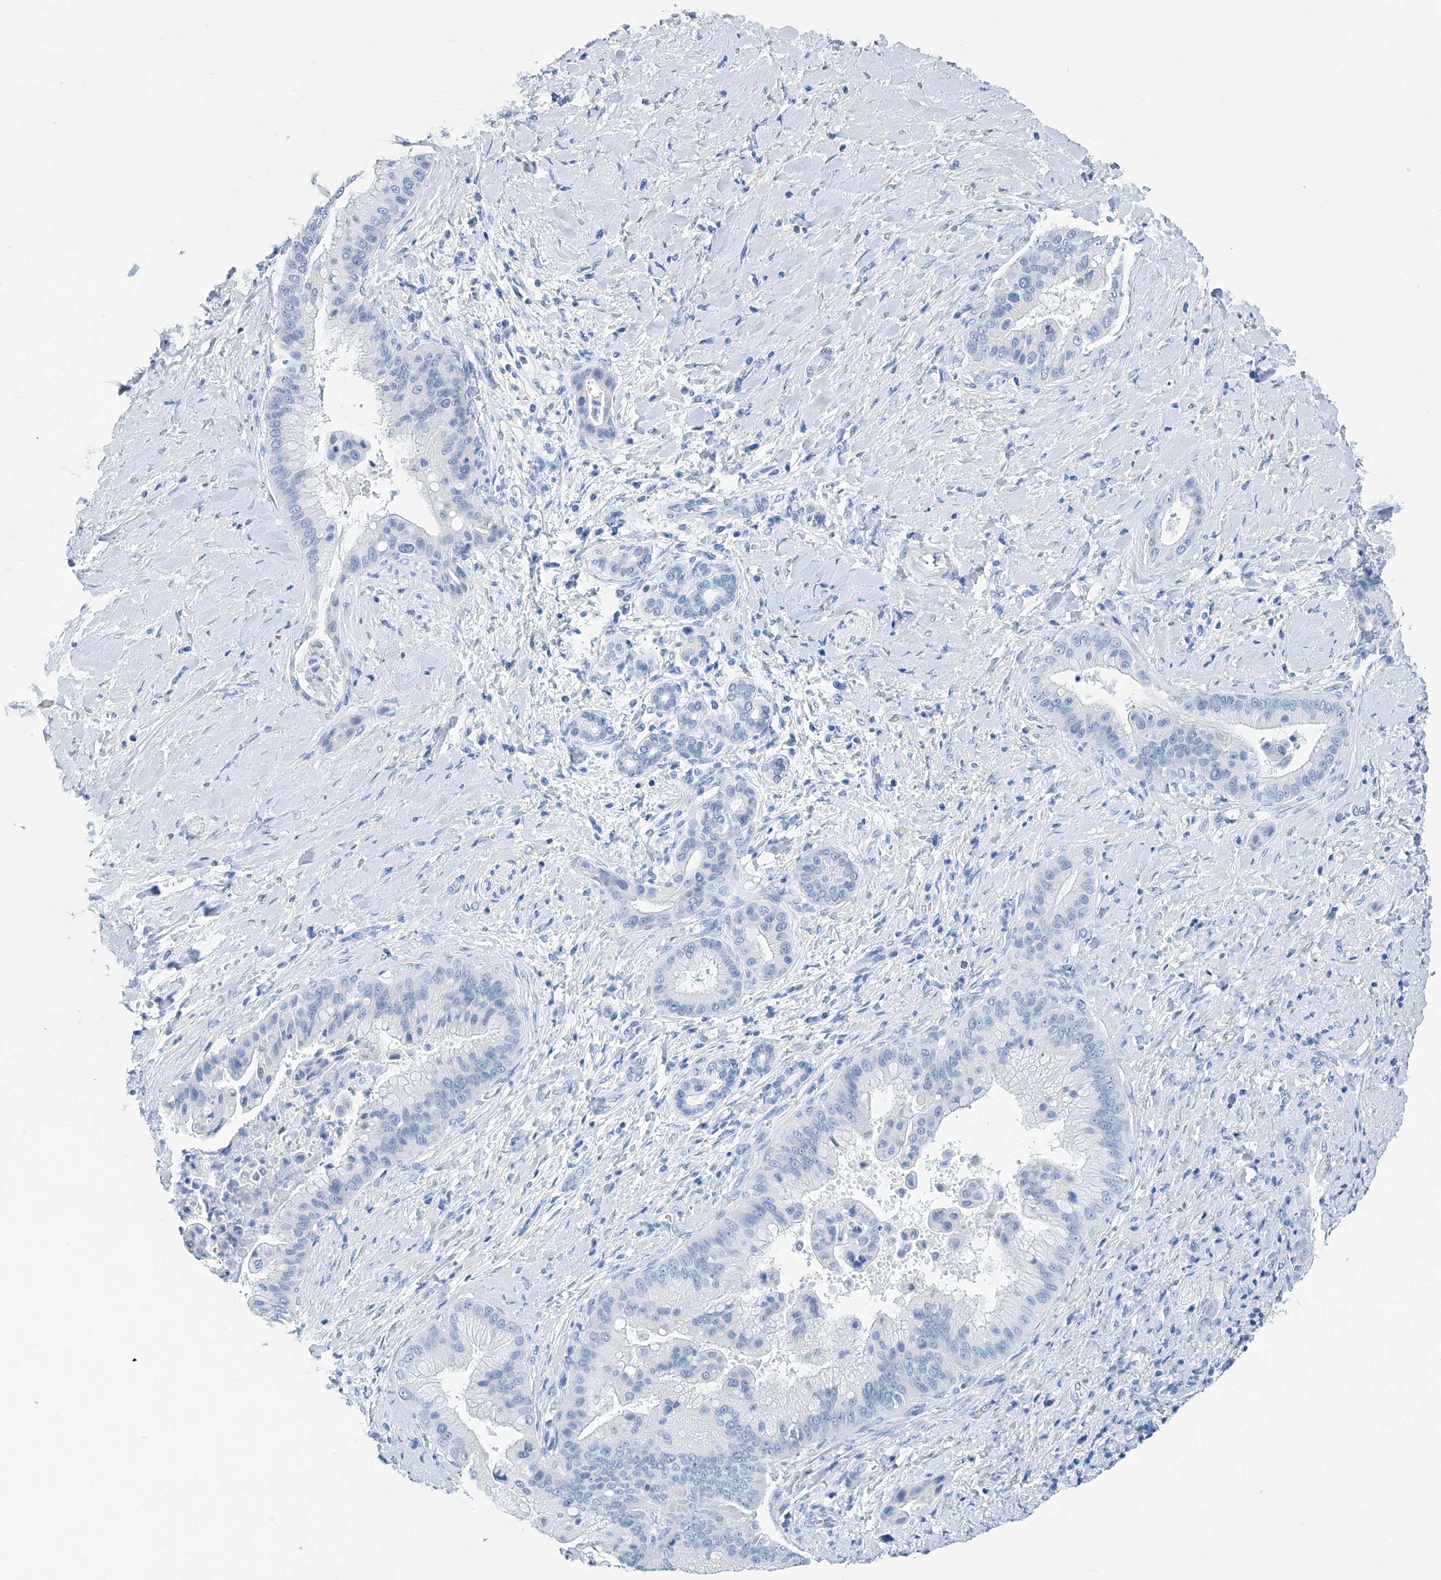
{"staining": {"intensity": "negative", "quantity": "none", "location": "none"}, "tissue": "liver cancer", "cell_type": "Tumor cells", "image_type": "cancer", "snomed": [{"axis": "morphology", "description": "Cholangiocarcinoma"}, {"axis": "topography", "description": "Liver"}], "caption": "Tumor cells show no significant positivity in liver cholangiocarcinoma.", "gene": "CYP2A7", "patient": {"sex": "female", "age": 54}}